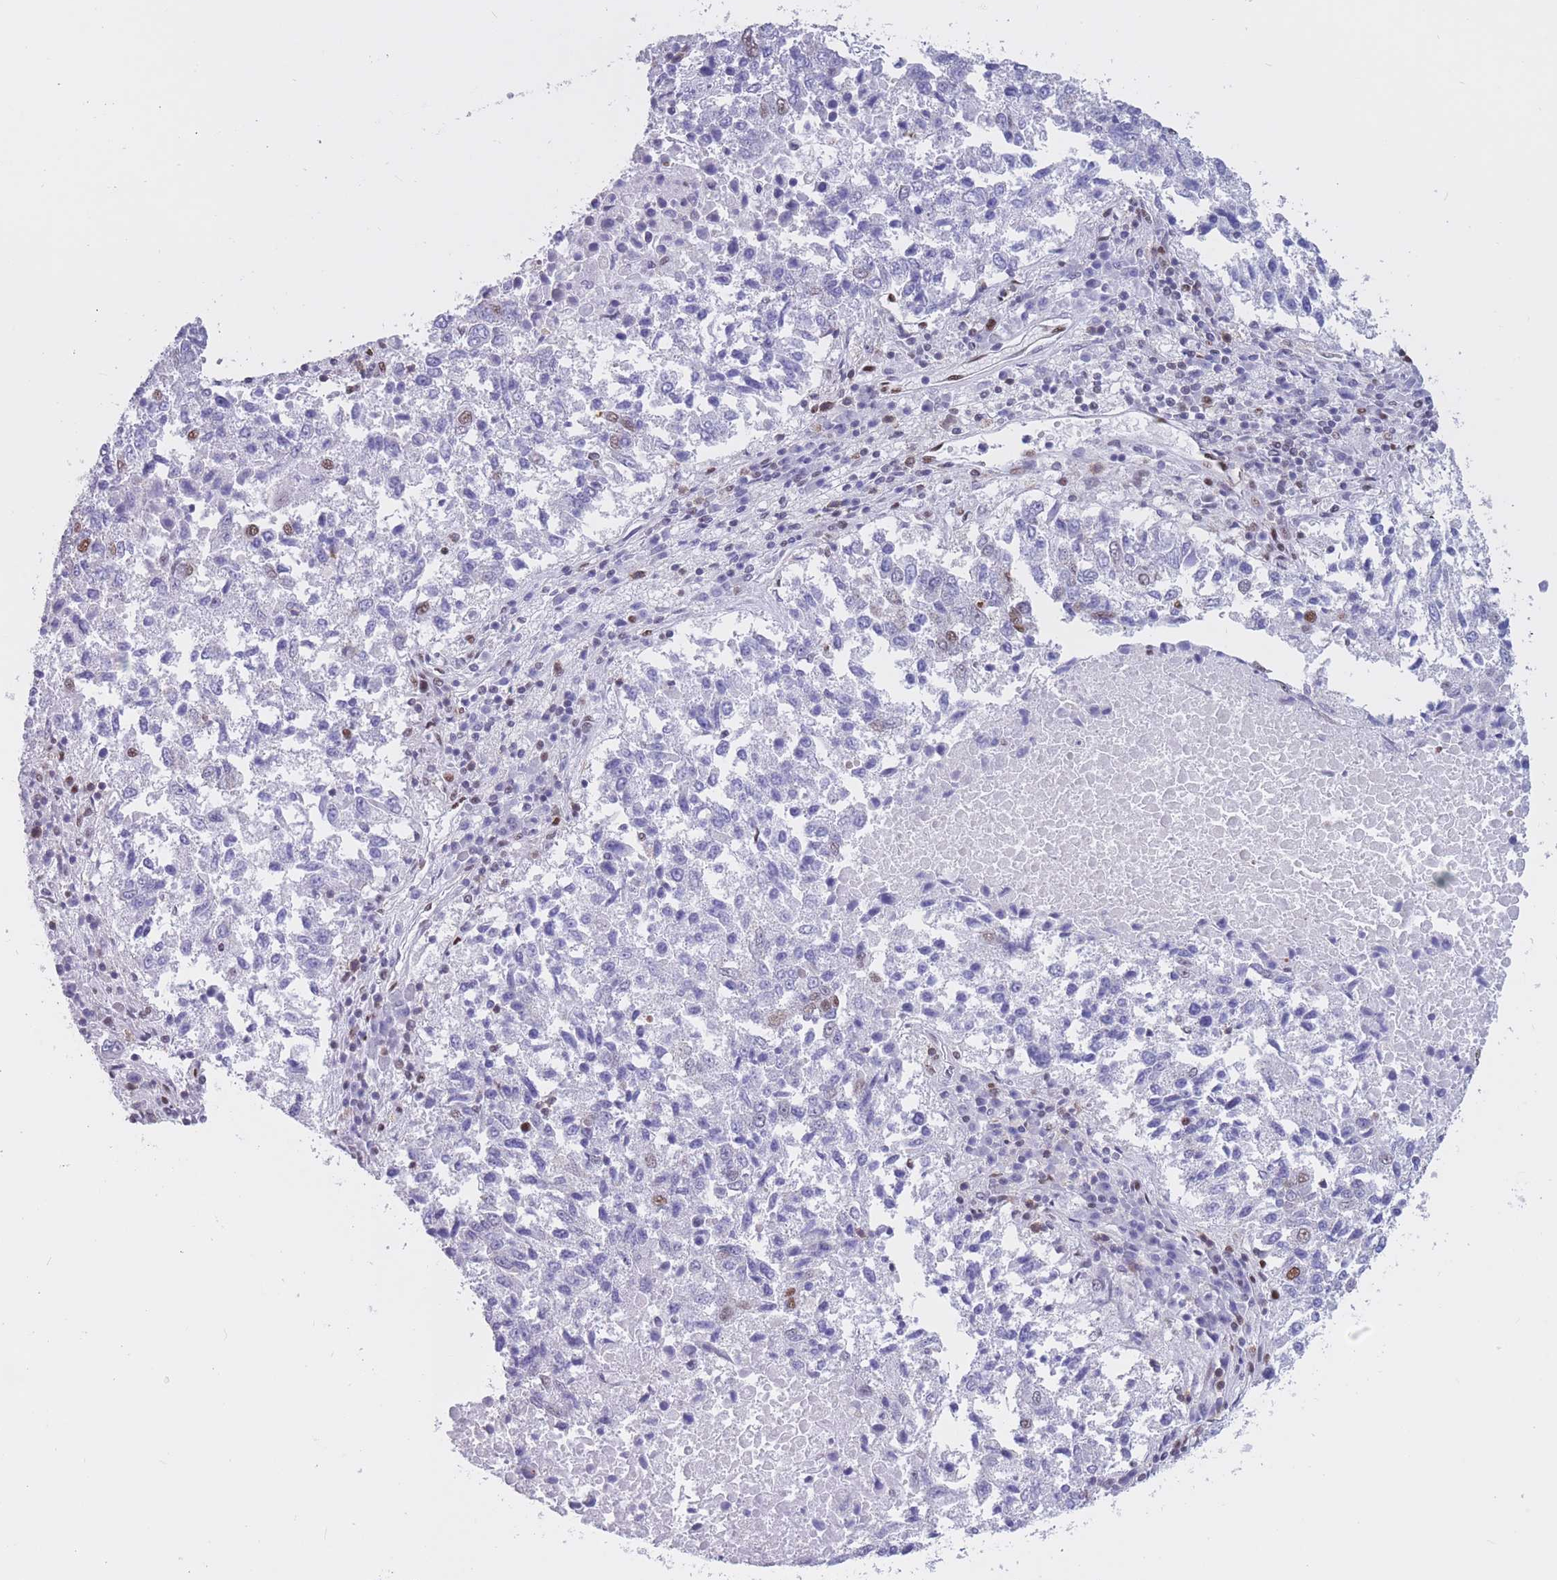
{"staining": {"intensity": "moderate", "quantity": "<25%", "location": "nuclear"}, "tissue": "lung cancer", "cell_type": "Tumor cells", "image_type": "cancer", "snomed": [{"axis": "morphology", "description": "Squamous cell carcinoma, NOS"}, {"axis": "topography", "description": "Lung"}], "caption": "Immunohistochemical staining of squamous cell carcinoma (lung) reveals low levels of moderate nuclear protein staining in about <25% of tumor cells.", "gene": "NASP", "patient": {"sex": "male", "age": 73}}